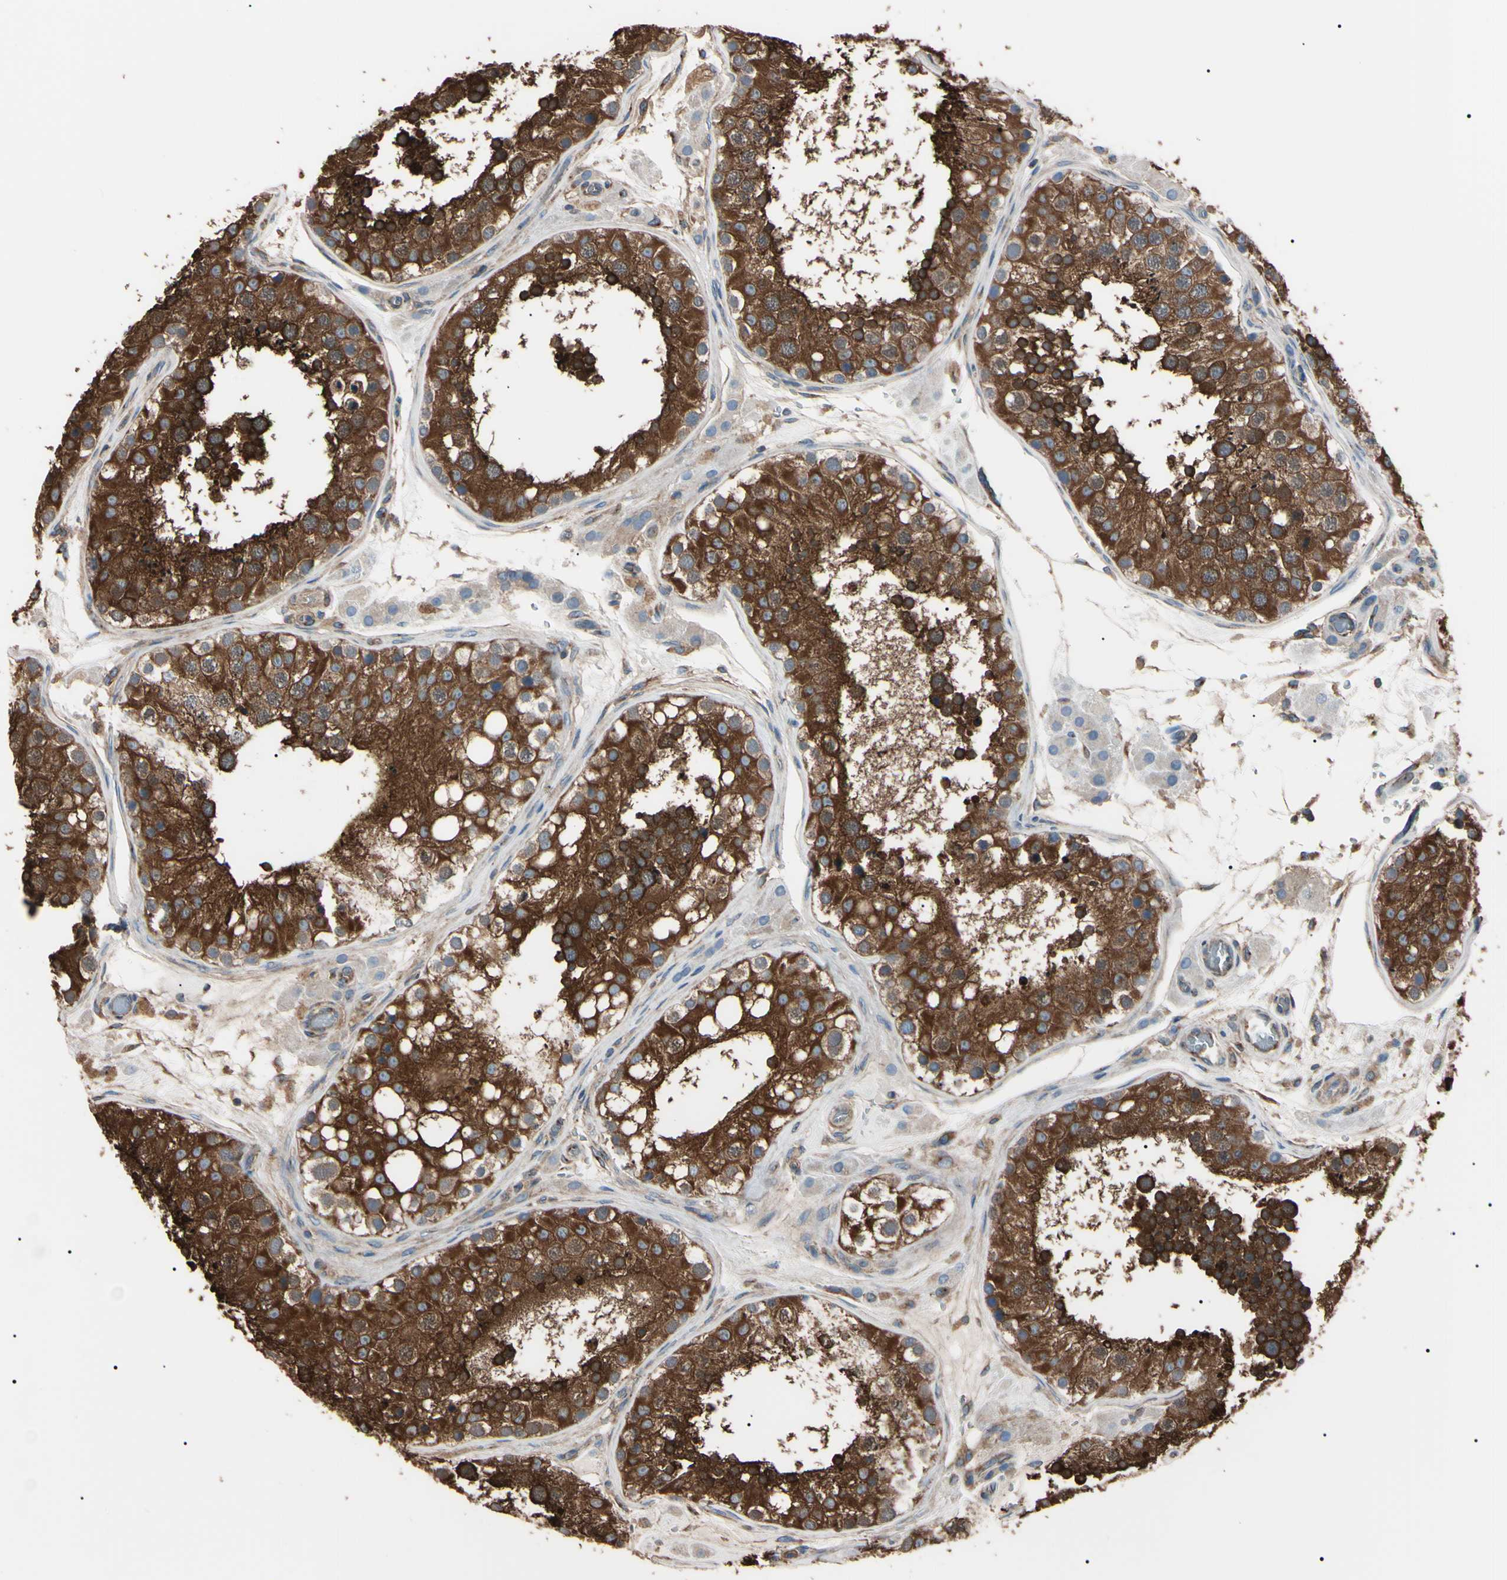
{"staining": {"intensity": "strong", "quantity": ">75%", "location": "cytoplasmic/membranous"}, "tissue": "testis", "cell_type": "Cells in seminiferous ducts", "image_type": "normal", "snomed": [{"axis": "morphology", "description": "Normal tissue, NOS"}, {"axis": "topography", "description": "Testis"}], "caption": "Protein analysis of unremarkable testis displays strong cytoplasmic/membranous expression in approximately >75% of cells in seminiferous ducts.", "gene": "PRKACA", "patient": {"sex": "male", "age": 26}}